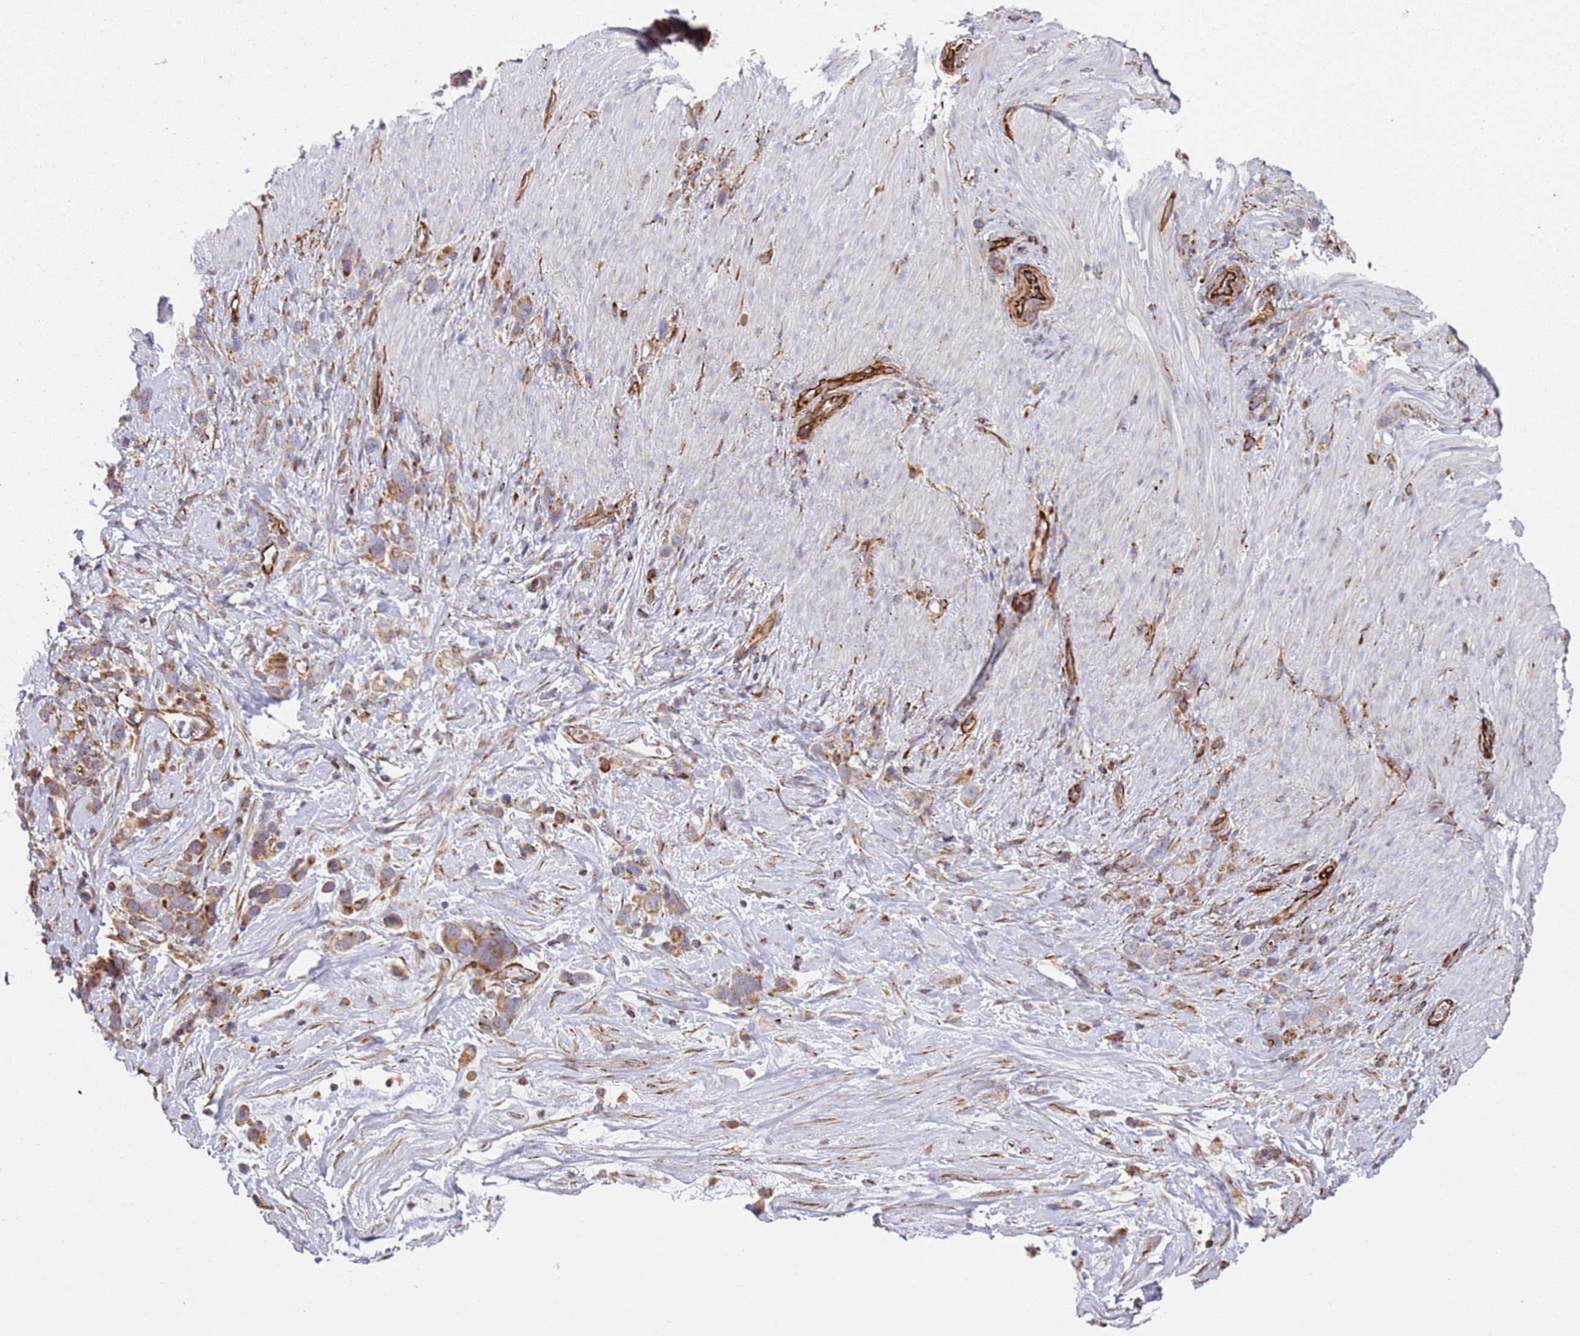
{"staining": {"intensity": "moderate", "quantity": ">75%", "location": "cytoplasmic/membranous"}, "tissue": "stomach cancer", "cell_type": "Tumor cells", "image_type": "cancer", "snomed": [{"axis": "morphology", "description": "Adenocarcinoma, NOS"}, {"axis": "topography", "description": "Stomach"}], "caption": "An immunohistochemistry (IHC) micrograph of neoplastic tissue is shown. Protein staining in brown shows moderate cytoplasmic/membranous positivity in stomach cancer (adenocarcinoma) within tumor cells.", "gene": "SNAPIN", "patient": {"sex": "female", "age": 65}}